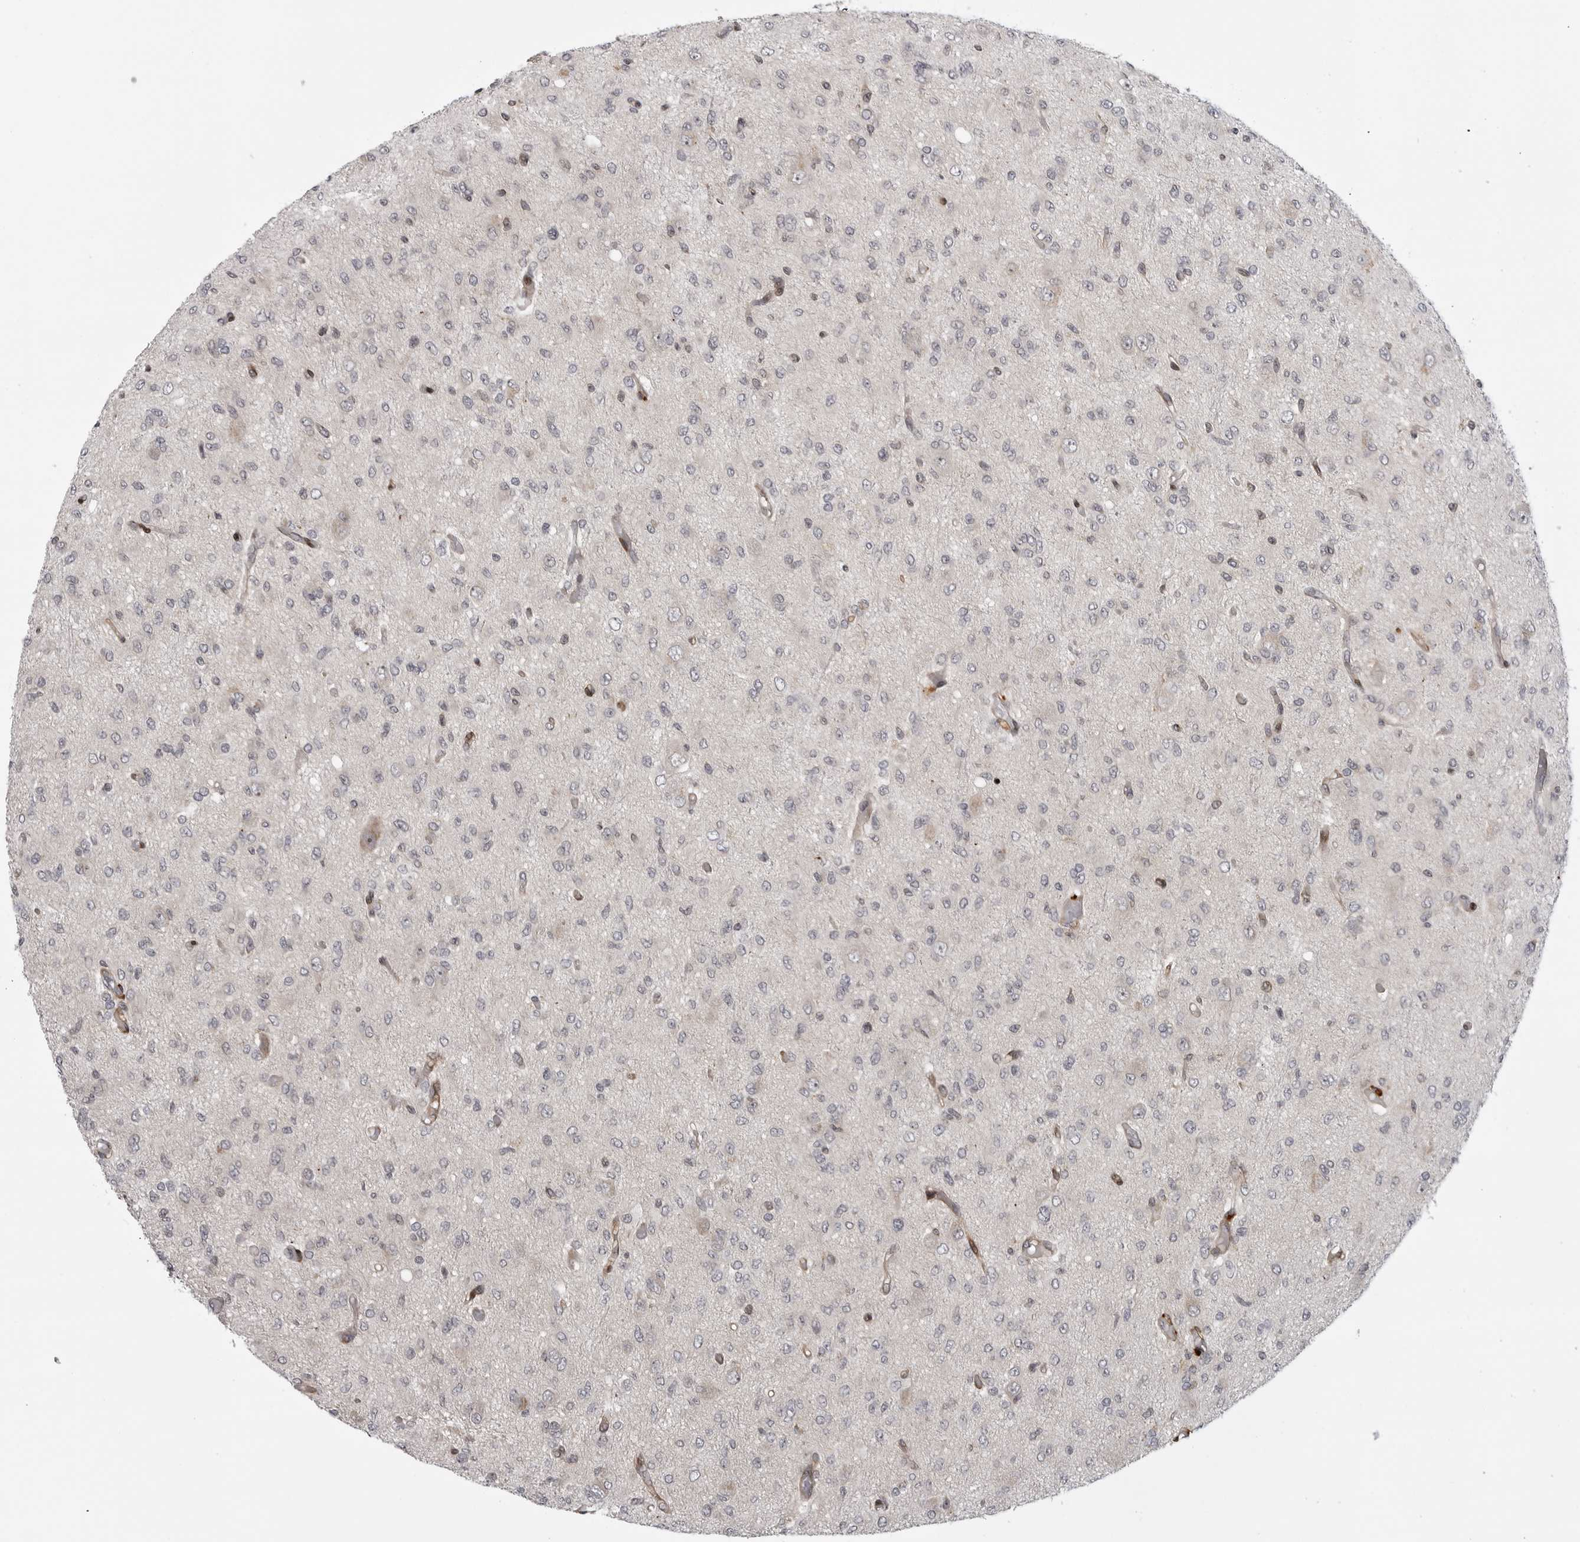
{"staining": {"intensity": "negative", "quantity": "none", "location": "none"}, "tissue": "glioma", "cell_type": "Tumor cells", "image_type": "cancer", "snomed": [{"axis": "morphology", "description": "Glioma, malignant, High grade"}, {"axis": "topography", "description": "Brain"}], "caption": "DAB (3,3'-diaminobenzidine) immunohistochemical staining of human malignant high-grade glioma demonstrates no significant staining in tumor cells.", "gene": "ABL1", "patient": {"sex": "female", "age": 59}}